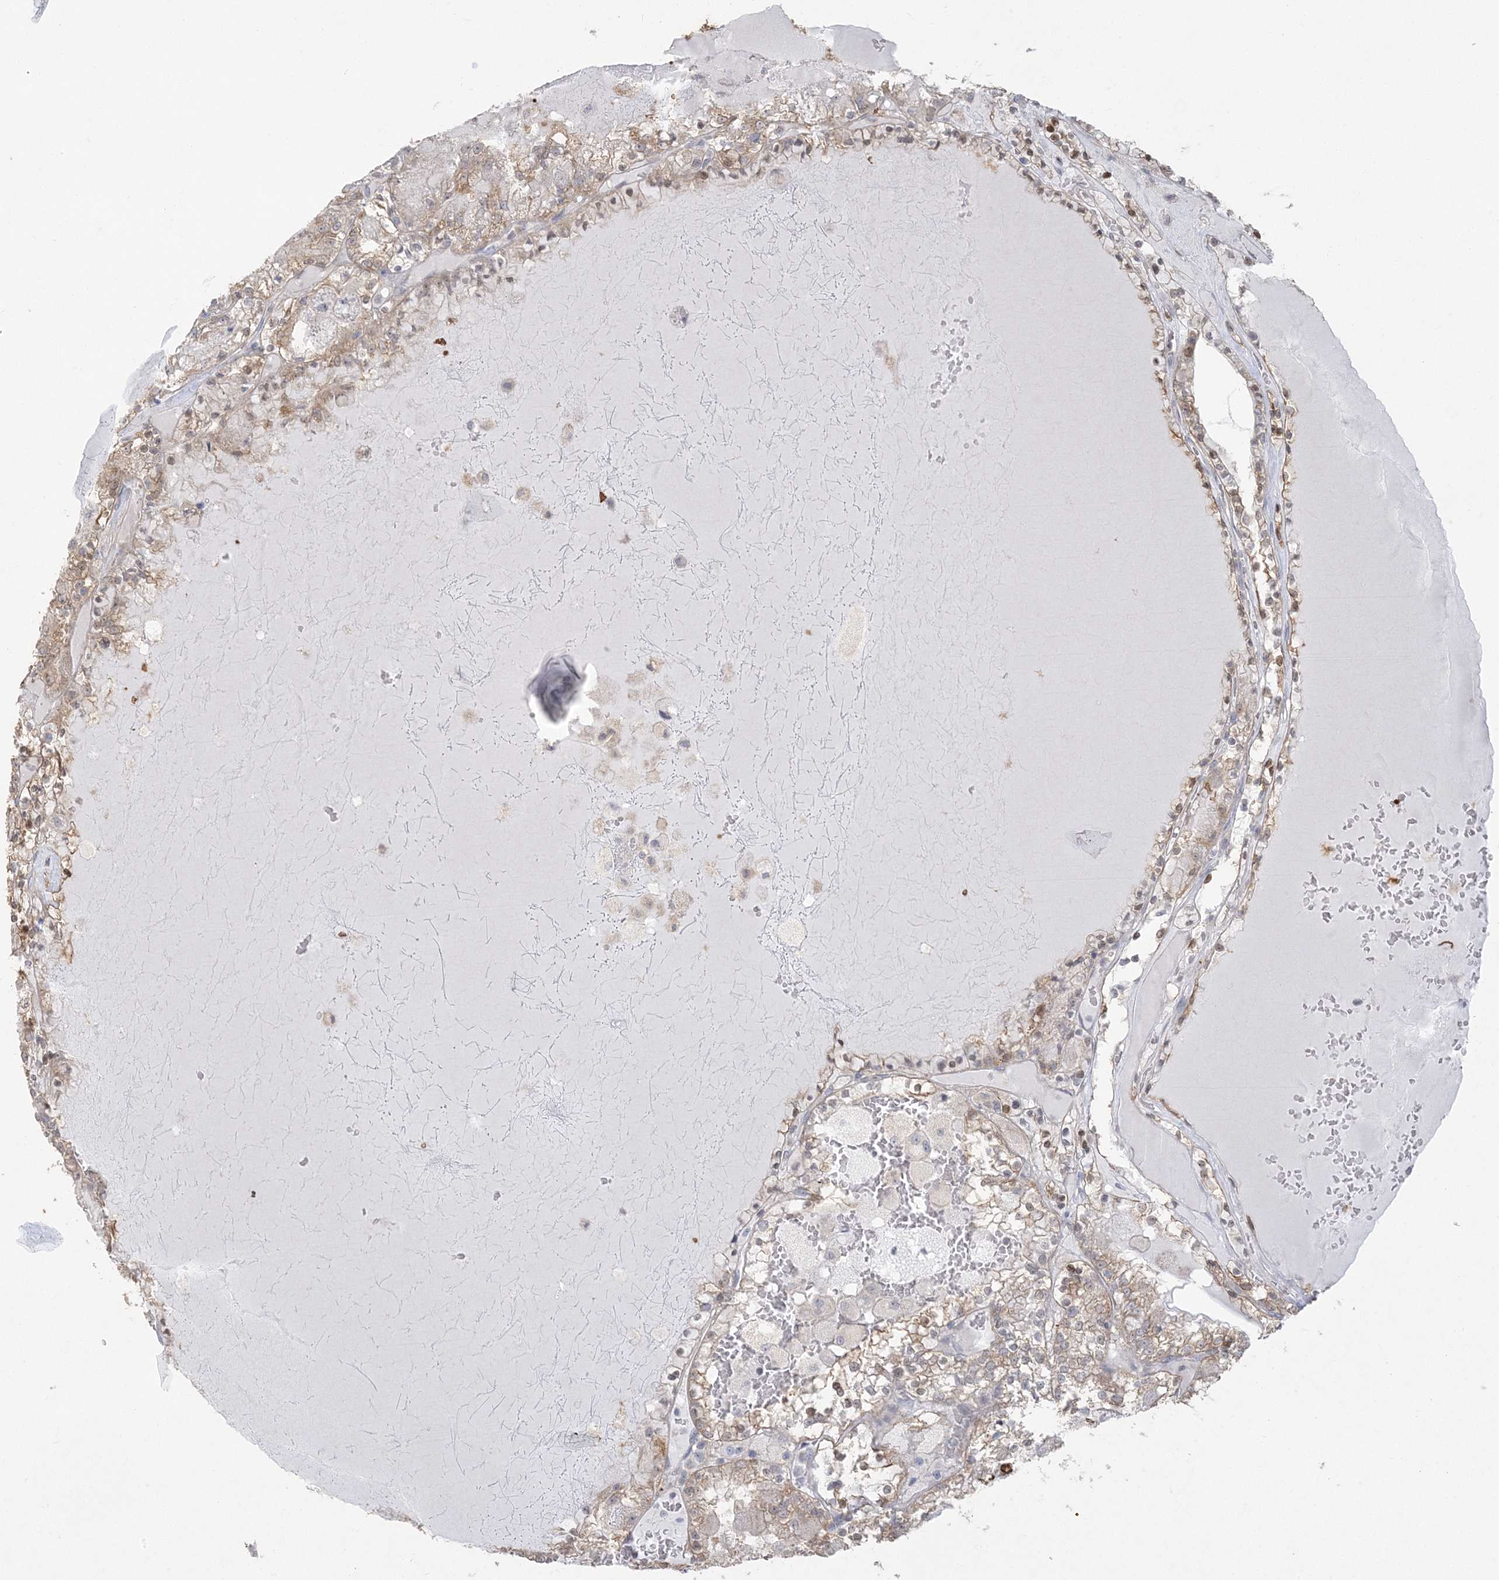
{"staining": {"intensity": "moderate", "quantity": "25%-75%", "location": "cytoplasmic/membranous"}, "tissue": "renal cancer", "cell_type": "Tumor cells", "image_type": "cancer", "snomed": [{"axis": "morphology", "description": "Adenocarcinoma, NOS"}, {"axis": "topography", "description": "Kidney"}], "caption": "Protein expression by immunohistochemistry (IHC) demonstrates moderate cytoplasmic/membranous positivity in about 25%-75% of tumor cells in renal adenocarcinoma.", "gene": "ZC3H6", "patient": {"sex": "female", "age": 56}}